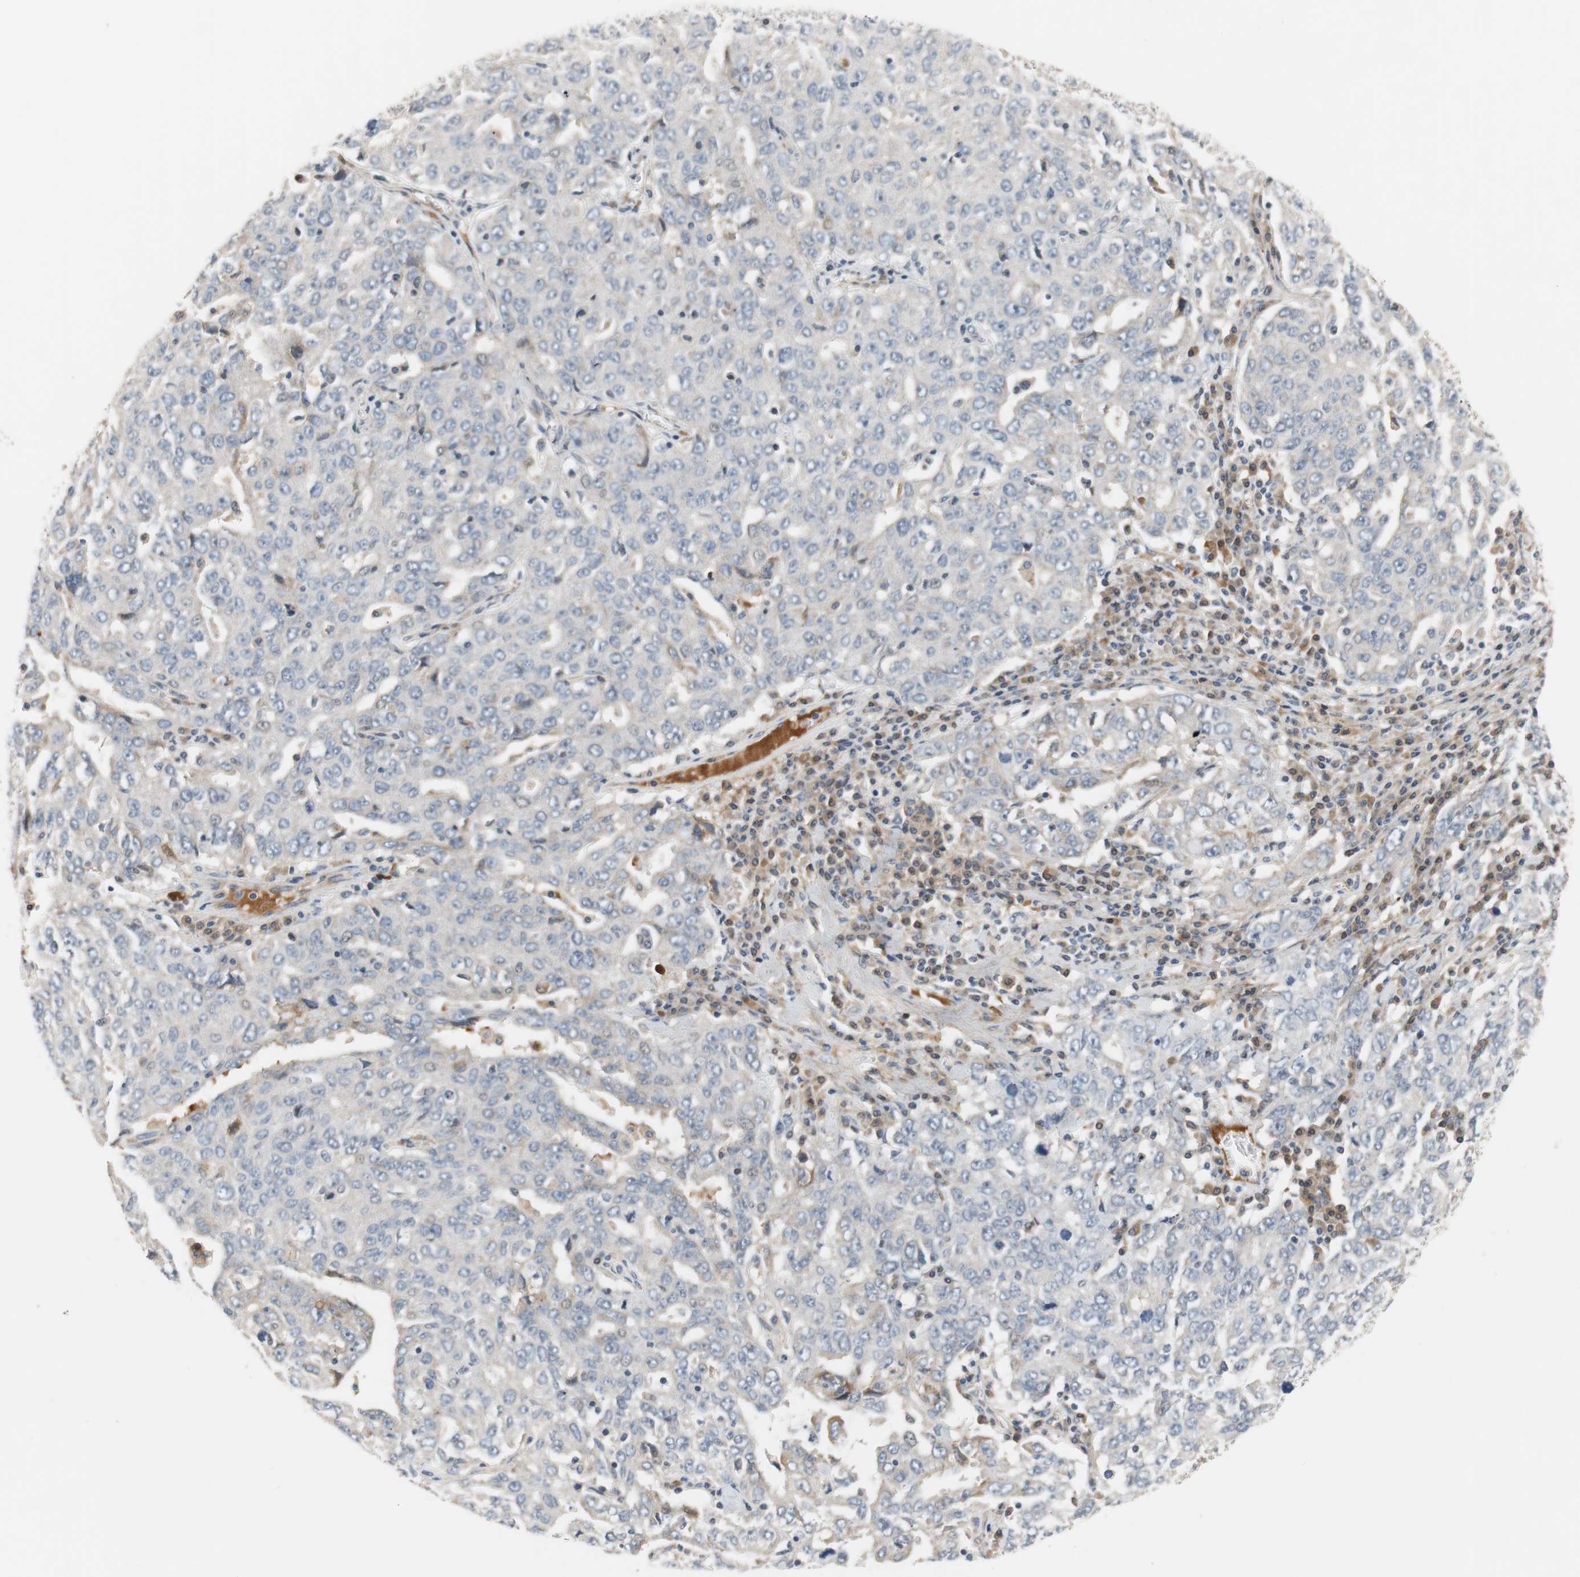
{"staining": {"intensity": "weak", "quantity": "25%-75%", "location": "cytoplasmic/membranous"}, "tissue": "ovarian cancer", "cell_type": "Tumor cells", "image_type": "cancer", "snomed": [{"axis": "morphology", "description": "Carcinoma, endometroid"}, {"axis": "topography", "description": "Ovary"}], "caption": "This is an image of immunohistochemistry staining of ovarian cancer, which shows weak staining in the cytoplasmic/membranous of tumor cells.", "gene": "COL12A1", "patient": {"sex": "female", "age": 62}}